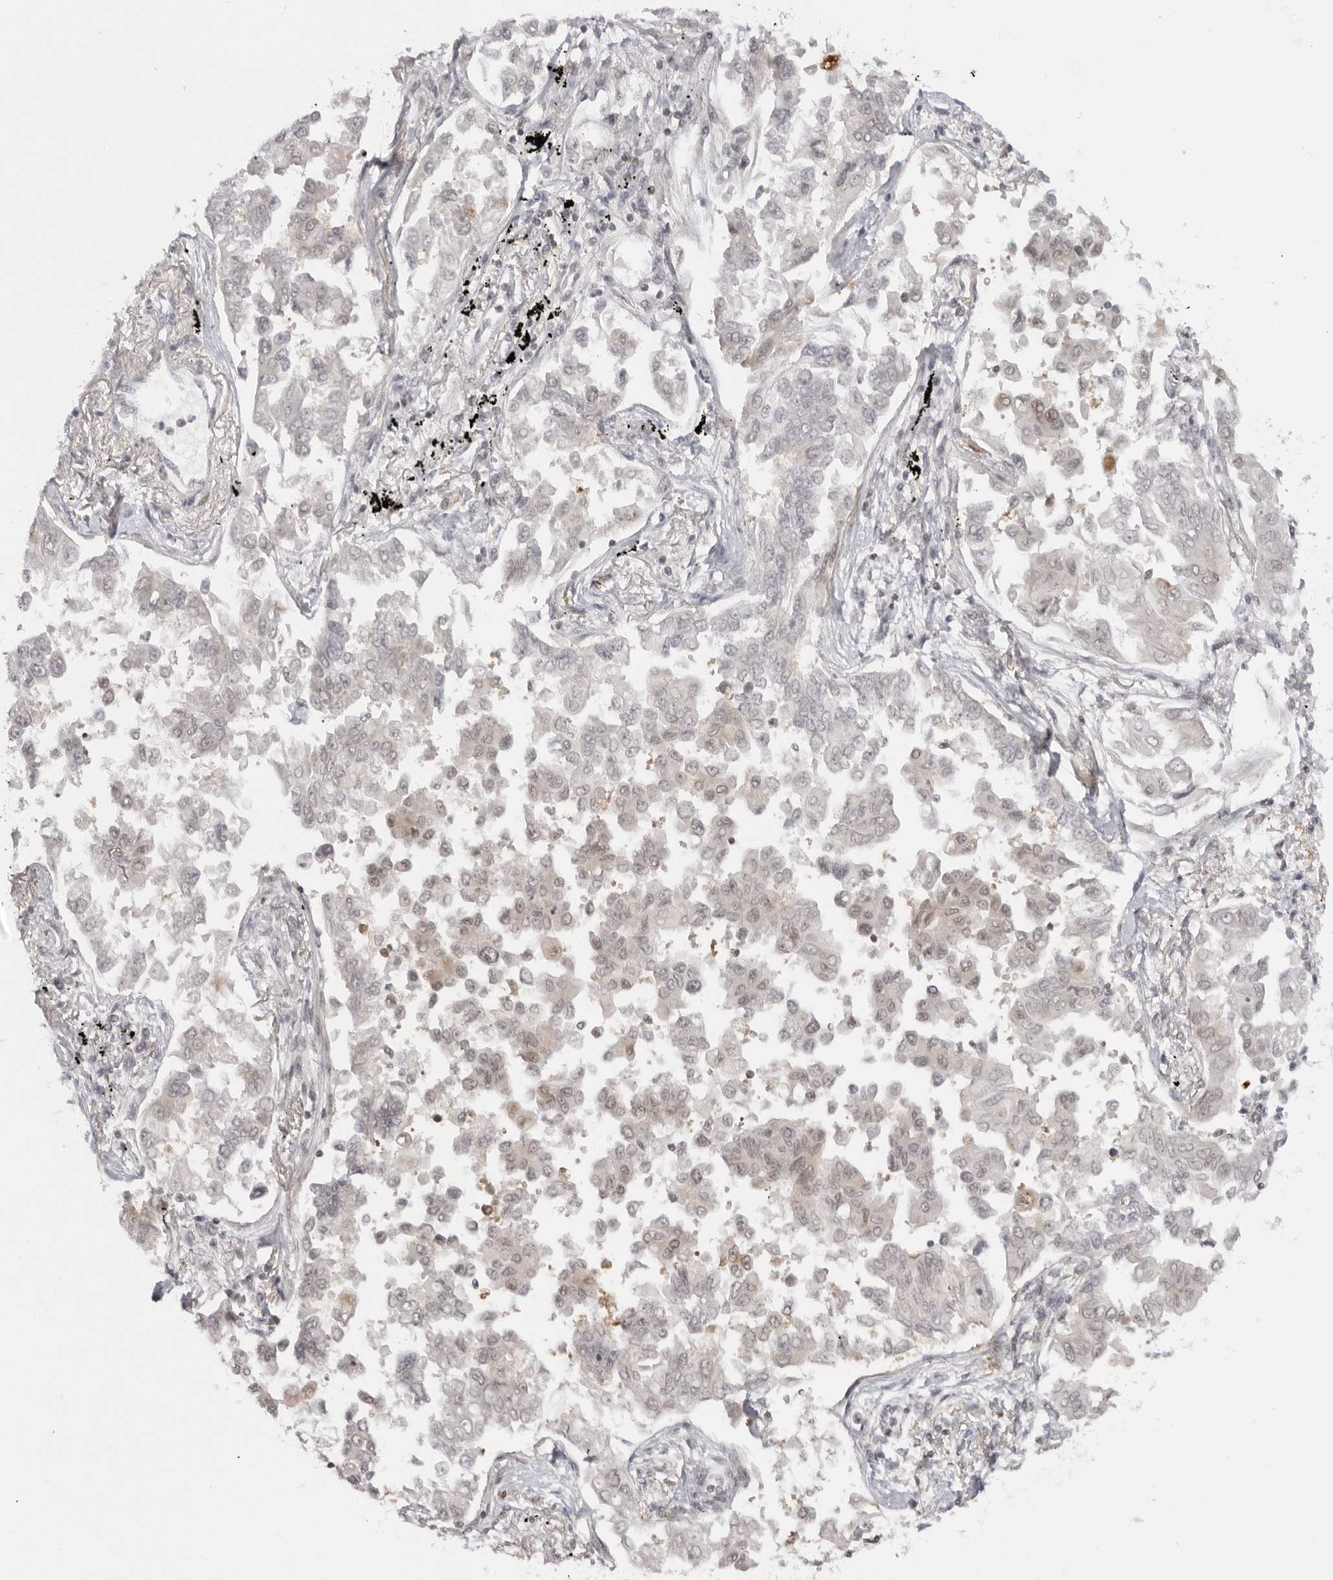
{"staining": {"intensity": "negative", "quantity": "none", "location": "none"}, "tissue": "lung cancer", "cell_type": "Tumor cells", "image_type": "cancer", "snomed": [{"axis": "morphology", "description": "Adenocarcinoma, NOS"}, {"axis": "topography", "description": "Lung"}], "caption": "Lung cancer was stained to show a protein in brown. There is no significant staining in tumor cells.", "gene": "RNF146", "patient": {"sex": "female", "age": 67}}